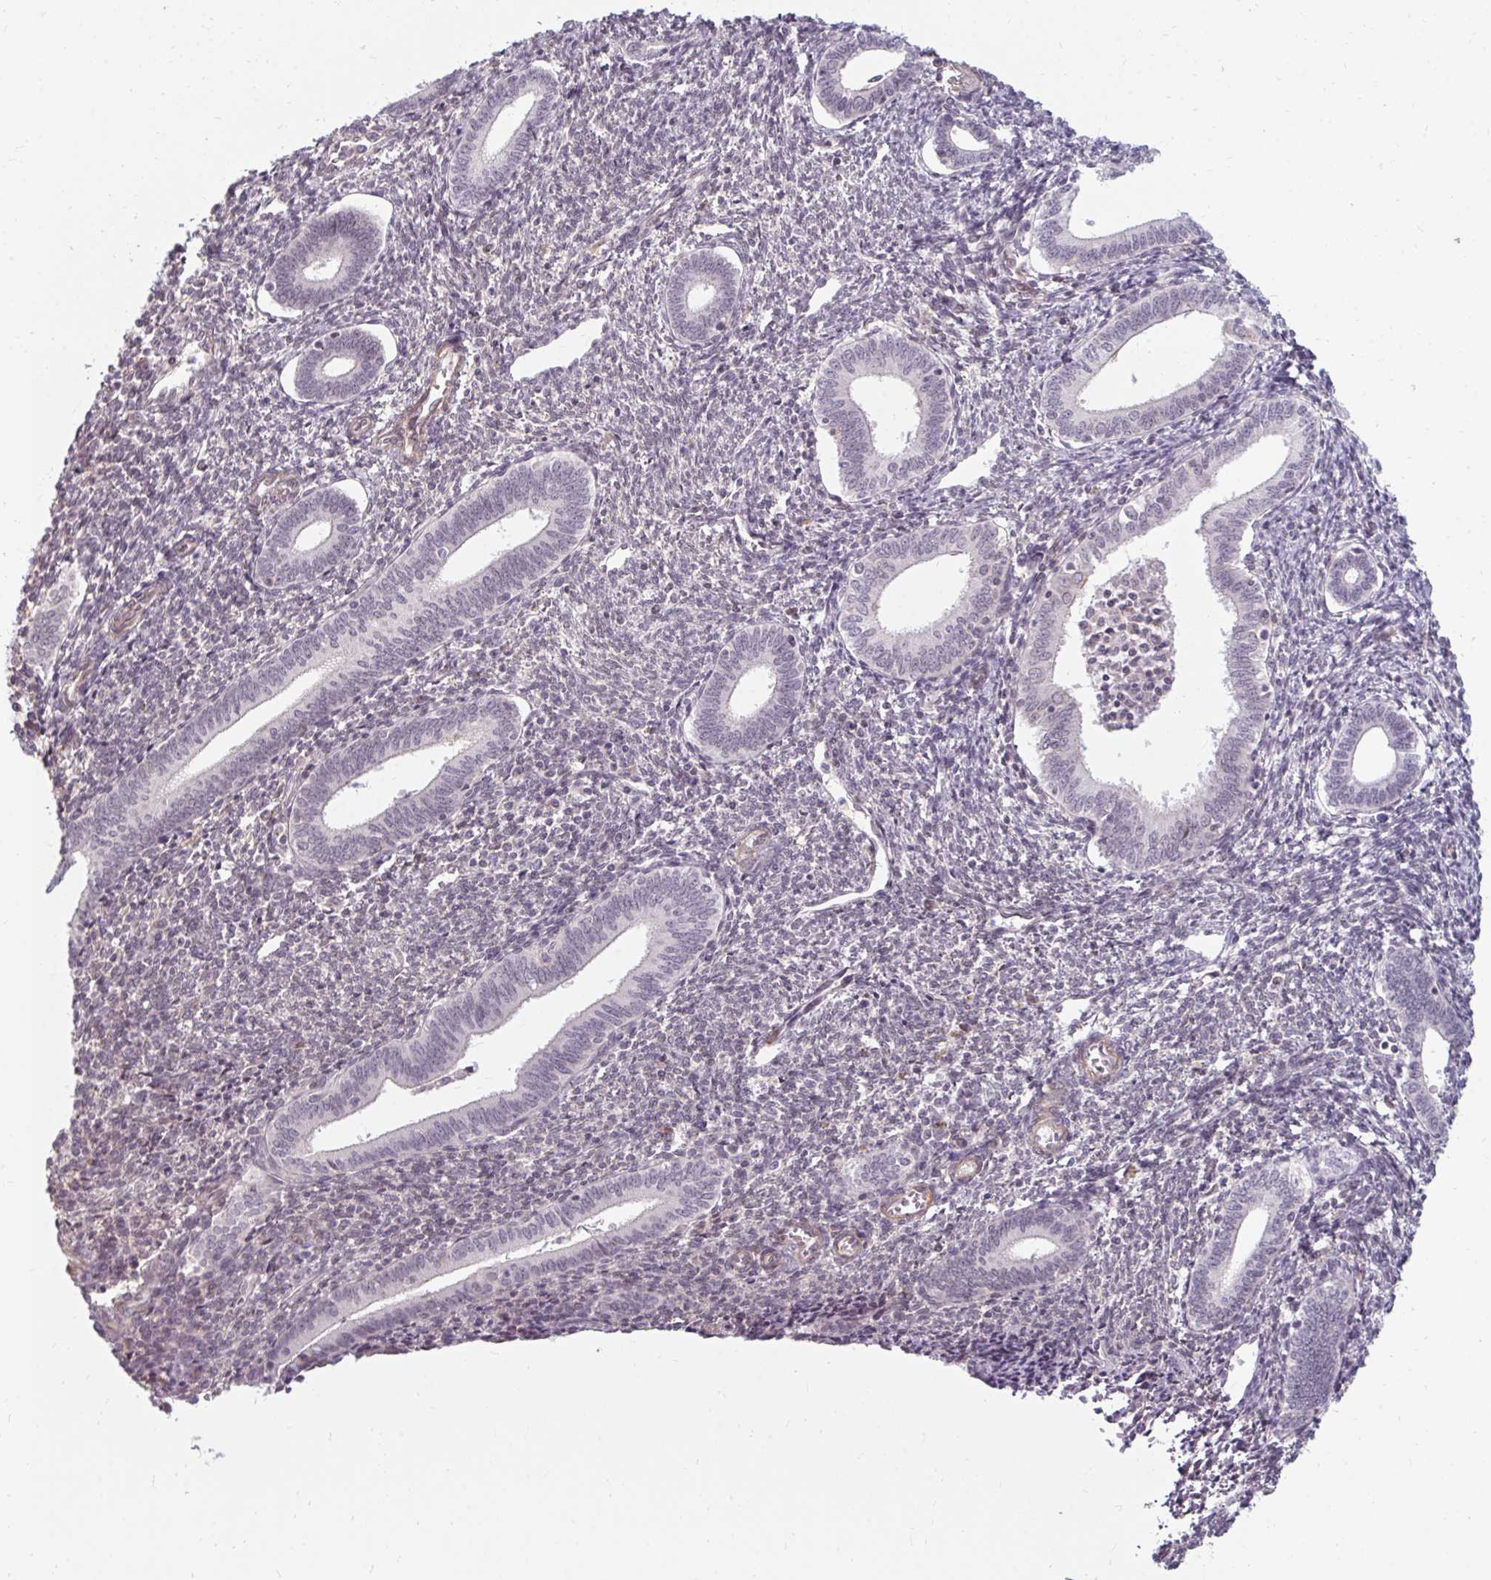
{"staining": {"intensity": "weak", "quantity": "<25%", "location": "nuclear"}, "tissue": "endometrium", "cell_type": "Cells in endometrial stroma", "image_type": "normal", "snomed": [{"axis": "morphology", "description": "Normal tissue, NOS"}, {"axis": "topography", "description": "Endometrium"}], "caption": "The image demonstrates no staining of cells in endometrial stroma in unremarkable endometrium. (Stains: DAB immunohistochemistry with hematoxylin counter stain, Microscopy: brightfield microscopy at high magnification).", "gene": "GPC5", "patient": {"sex": "female", "age": 41}}